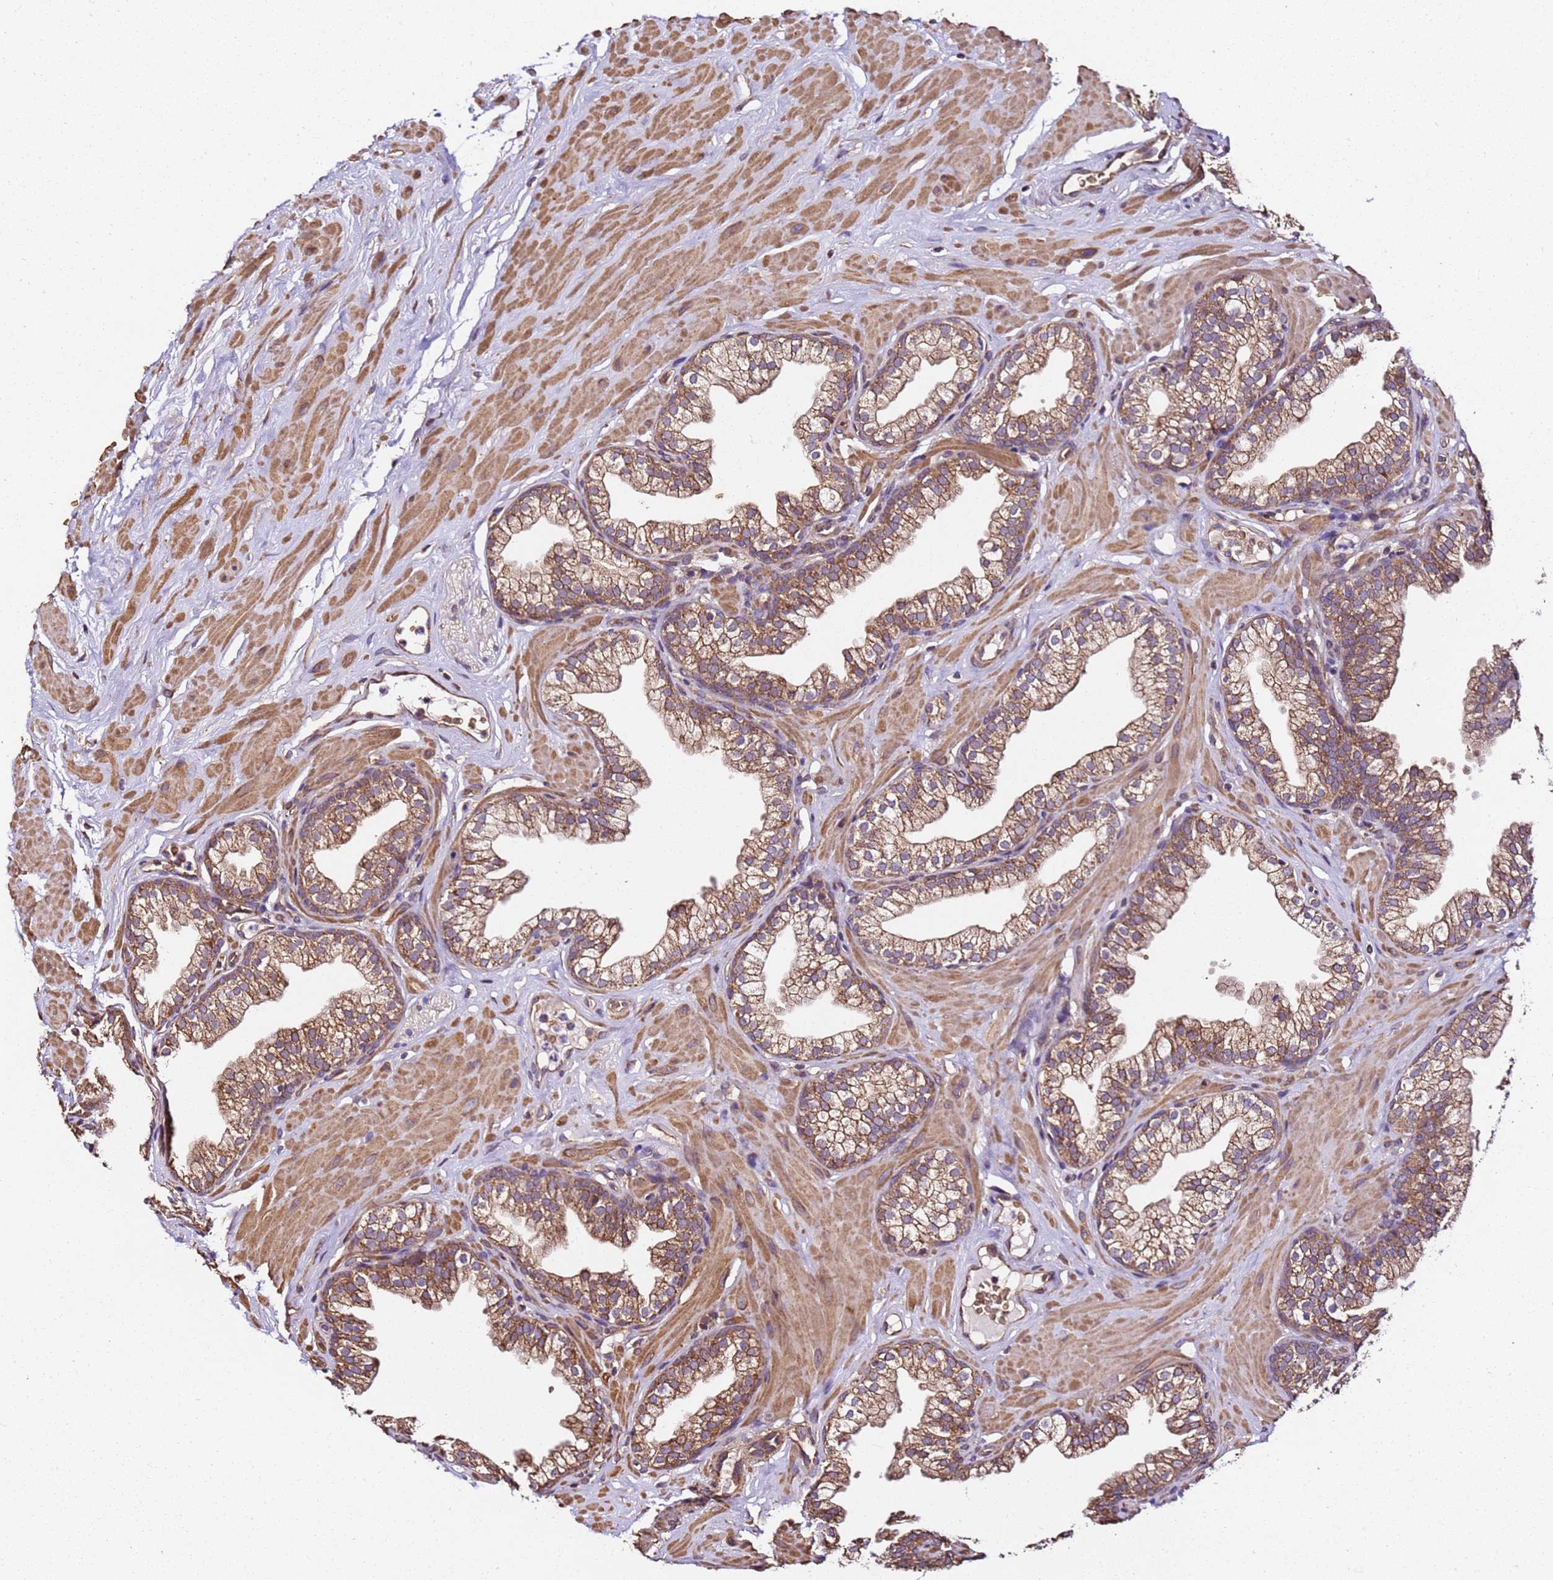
{"staining": {"intensity": "moderate", "quantity": ">75%", "location": "cytoplasmic/membranous"}, "tissue": "prostate", "cell_type": "Glandular cells", "image_type": "normal", "snomed": [{"axis": "morphology", "description": "Normal tissue, NOS"}, {"axis": "morphology", "description": "Urothelial carcinoma, Low grade"}, {"axis": "topography", "description": "Urinary bladder"}, {"axis": "topography", "description": "Prostate"}], "caption": "Immunohistochemical staining of unremarkable prostate demonstrates moderate cytoplasmic/membranous protein expression in about >75% of glandular cells. The protein of interest is stained brown, and the nuclei are stained in blue (DAB IHC with brightfield microscopy, high magnification).", "gene": "LRRIQ1", "patient": {"sex": "male", "age": 60}}